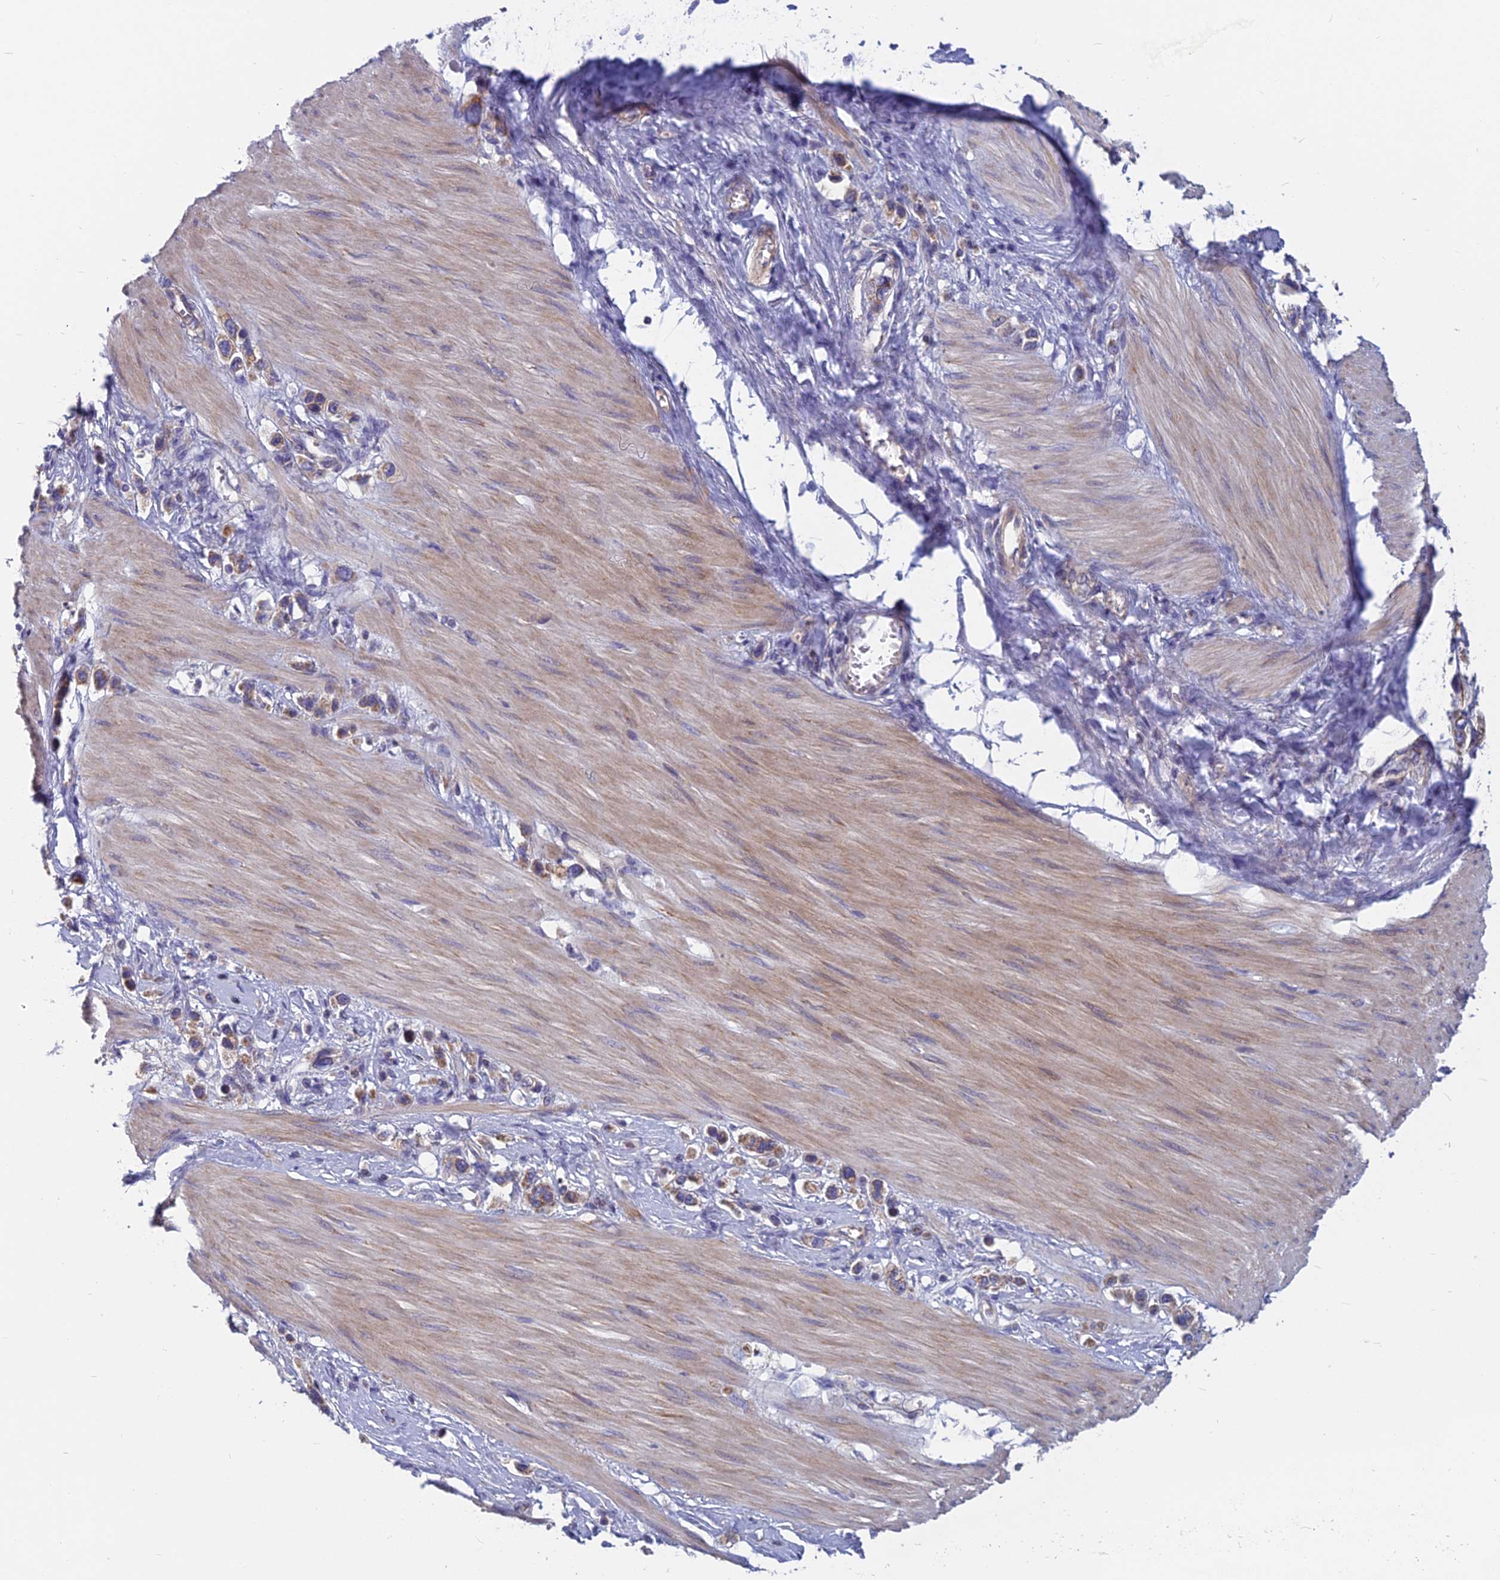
{"staining": {"intensity": "weak", "quantity": ">75%", "location": "cytoplasmic/membranous"}, "tissue": "stomach cancer", "cell_type": "Tumor cells", "image_type": "cancer", "snomed": [{"axis": "morphology", "description": "Adenocarcinoma, NOS"}, {"axis": "topography", "description": "Stomach"}], "caption": "A high-resolution photomicrograph shows immunohistochemistry staining of stomach cancer, which demonstrates weak cytoplasmic/membranous staining in approximately >75% of tumor cells.", "gene": "COX20", "patient": {"sex": "female", "age": 65}}